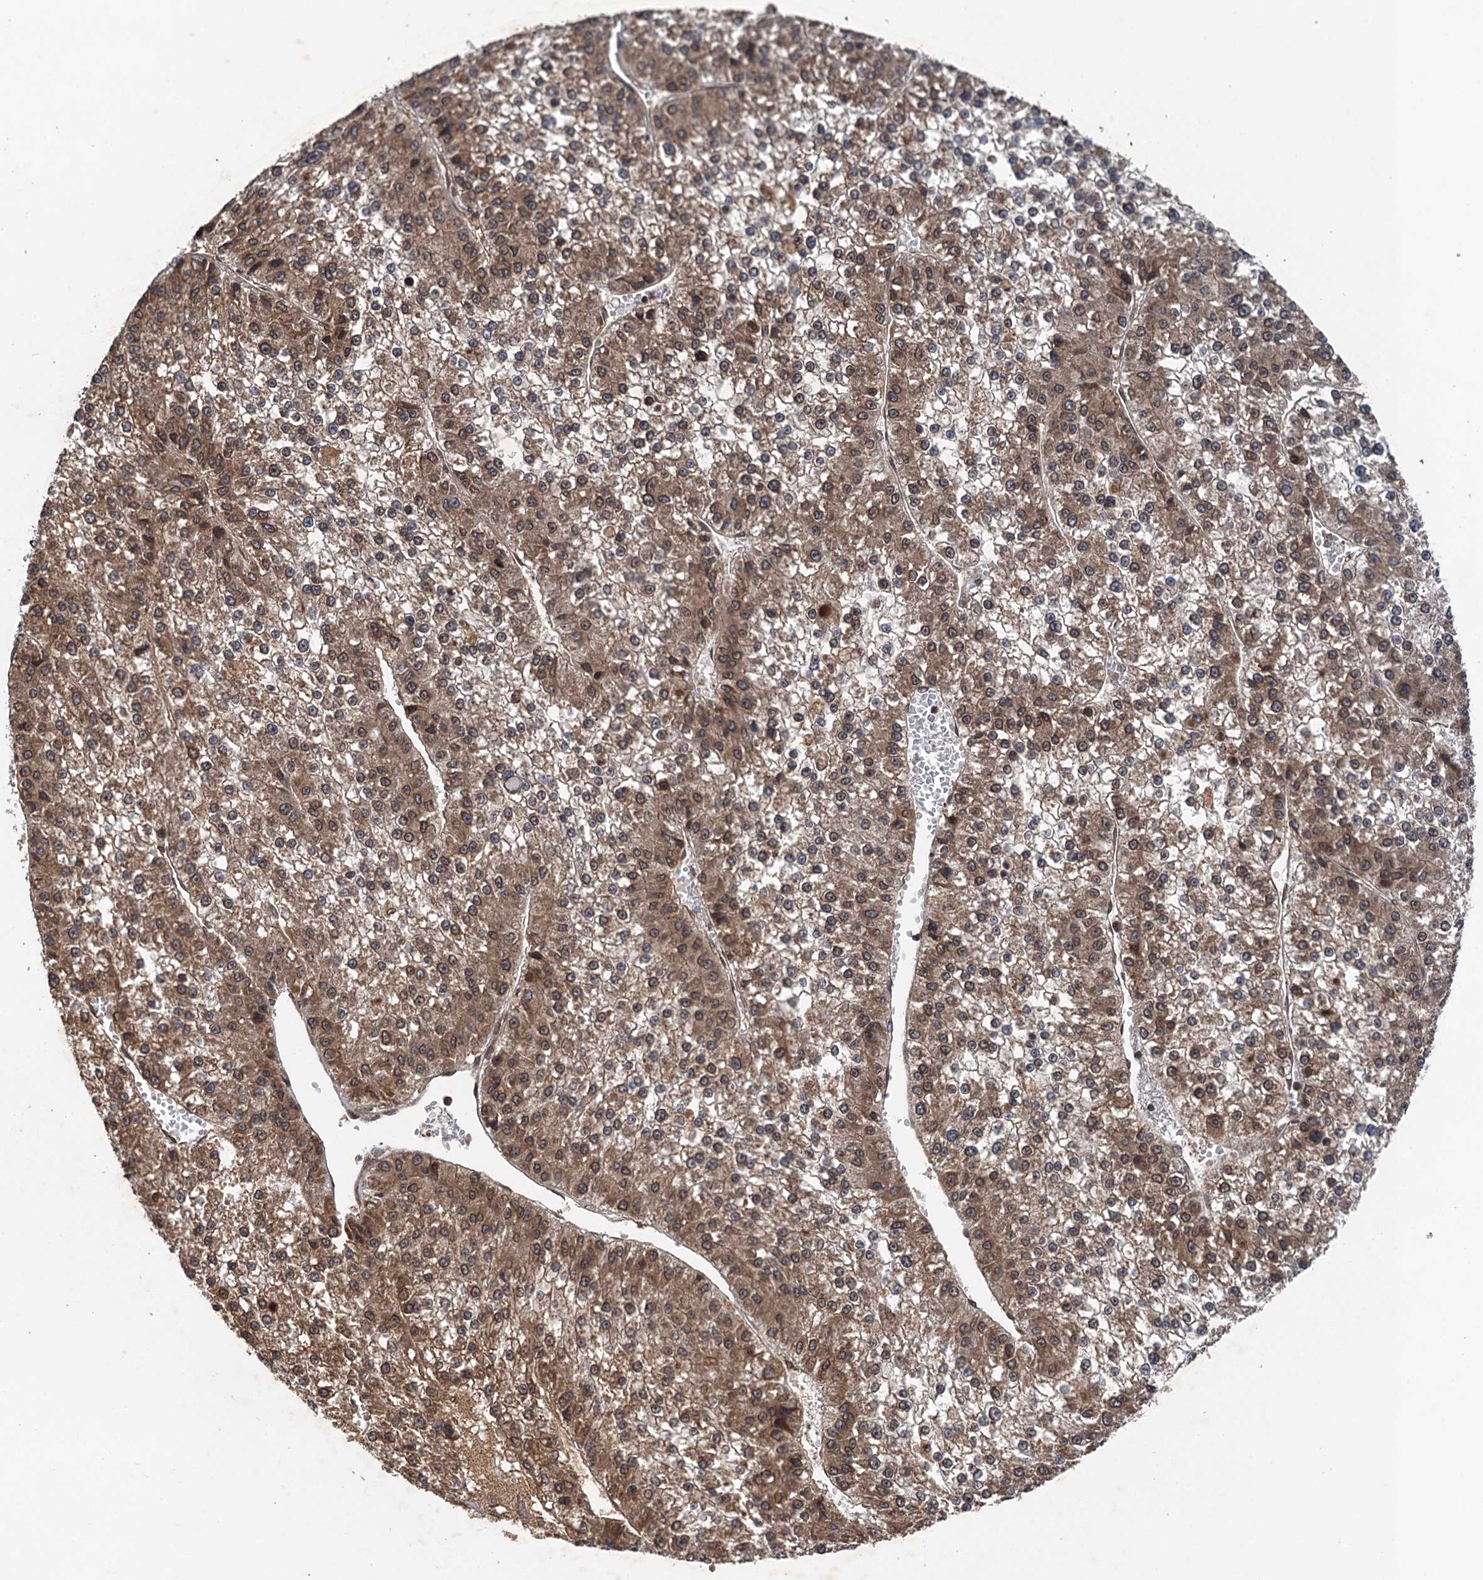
{"staining": {"intensity": "moderate", "quantity": ">75%", "location": "cytoplasmic/membranous,nuclear"}, "tissue": "liver cancer", "cell_type": "Tumor cells", "image_type": "cancer", "snomed": [{"axis": "morphology", "description": "Carcinoma, Hepatocellular, NOS"}, {"axis": "topography", "description": "Liver"}], "caption": "A photomicrograph showing moderate cytoplasmic/membranous and nuclear staining in about >75% of tumor cells in liver cancer, as visualized by brown immunohistochemical staining.", "gene": "GLE1", "patient": {"sex": "female", "age": 73}}